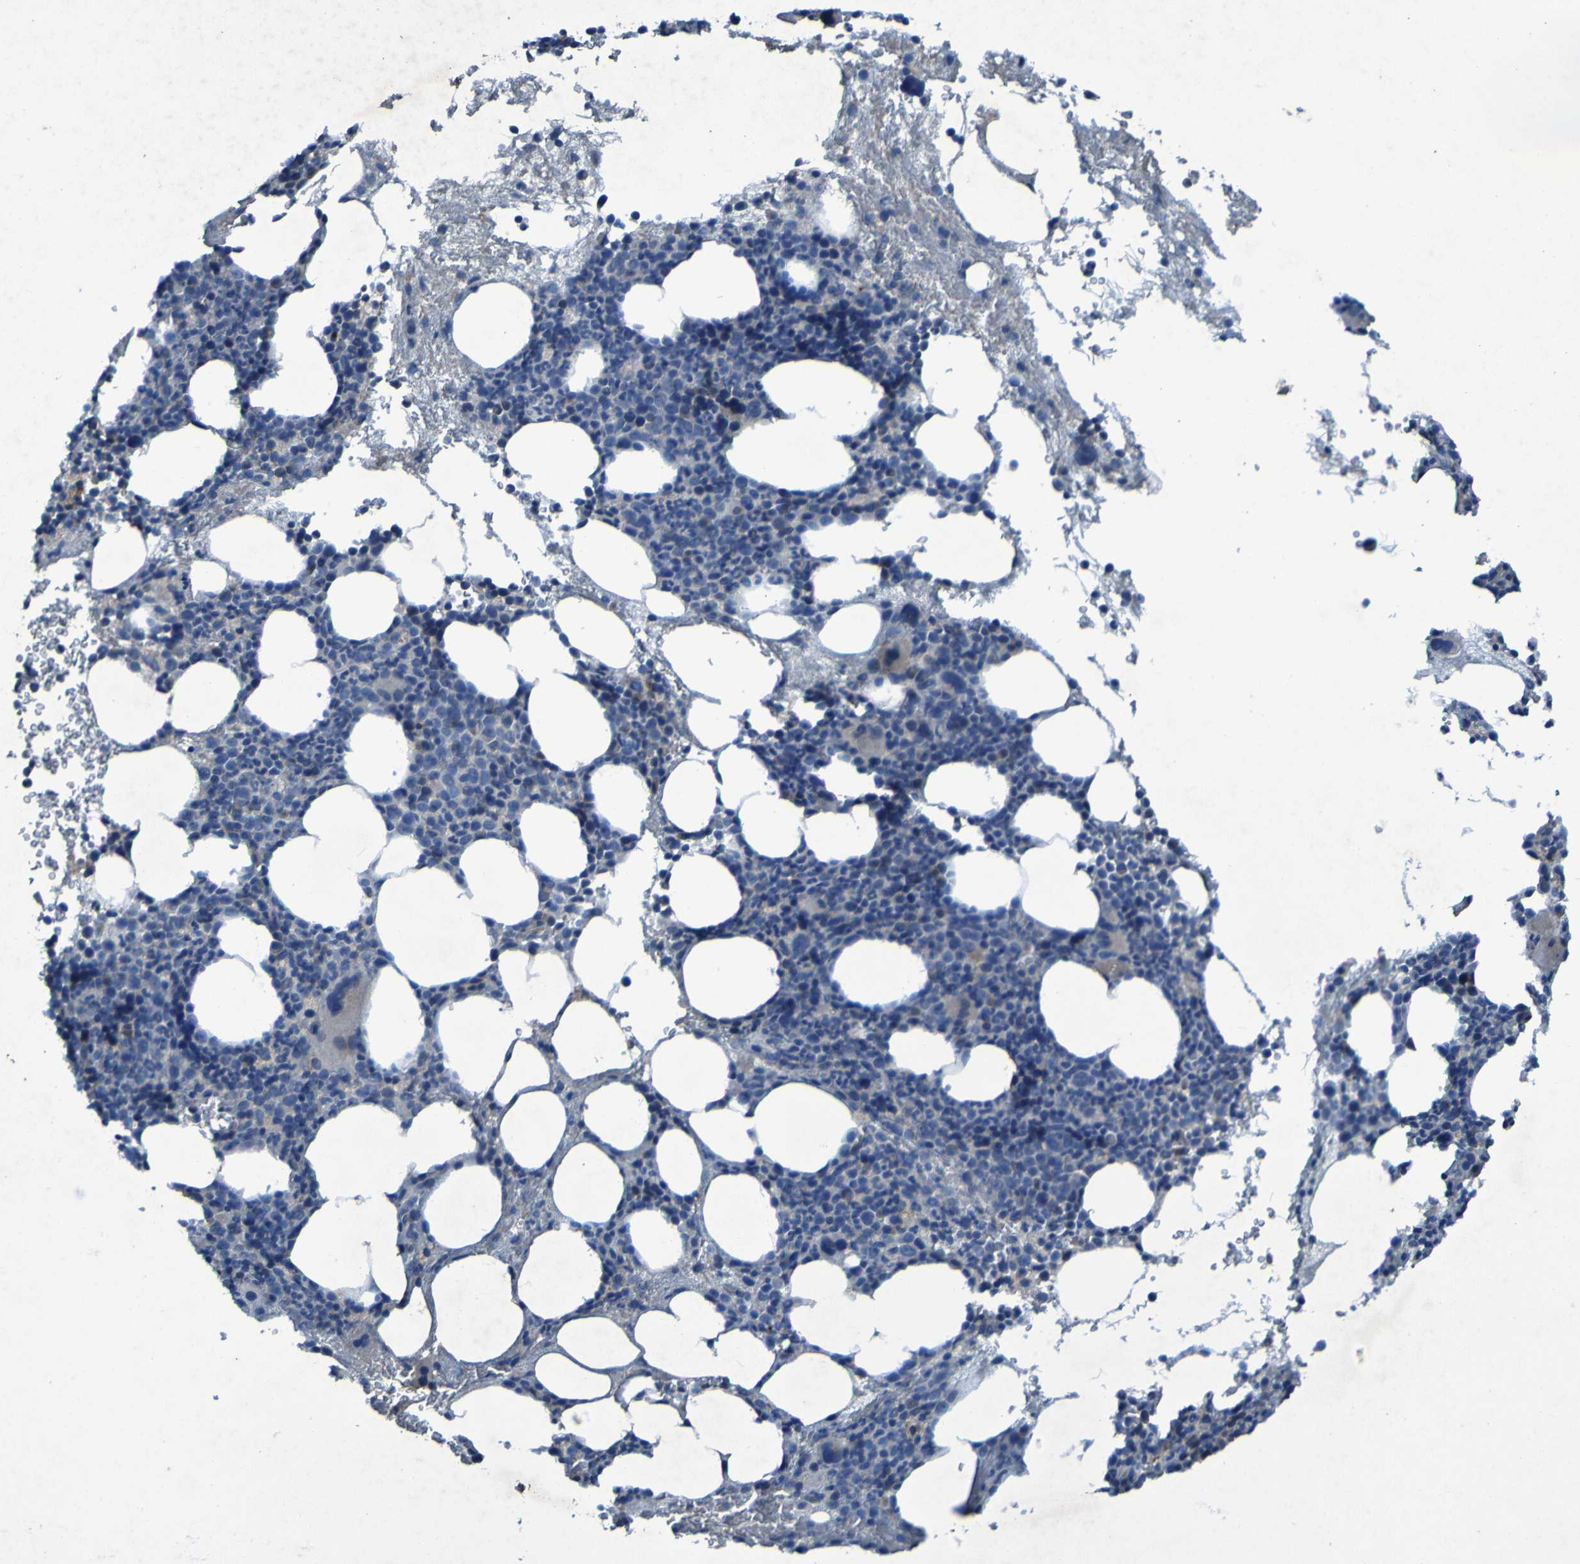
{"staining": {"intensity": "weak", "quantity": "<25%", "location": "cytoplasmic/membranous"}, "tissue": "bone marrow", "cell_type": "Hematopoietic cells", "image_type": "normal", "snomed": [{"axis": "morphology", "description": "Normal tissue, NOS"}, {"axis": "morphology", "description": "Inflammation, NOS"}, {"axis": "topography", "description": "Bone marrow"}], "caption": "A high-resolution micrograph shows IHC staining of benign bone marrow, which exhibits no significant positivity in hematopoietic cells.", "gene": "SGK2", "patient": {"sex": "male", "age": 73}}